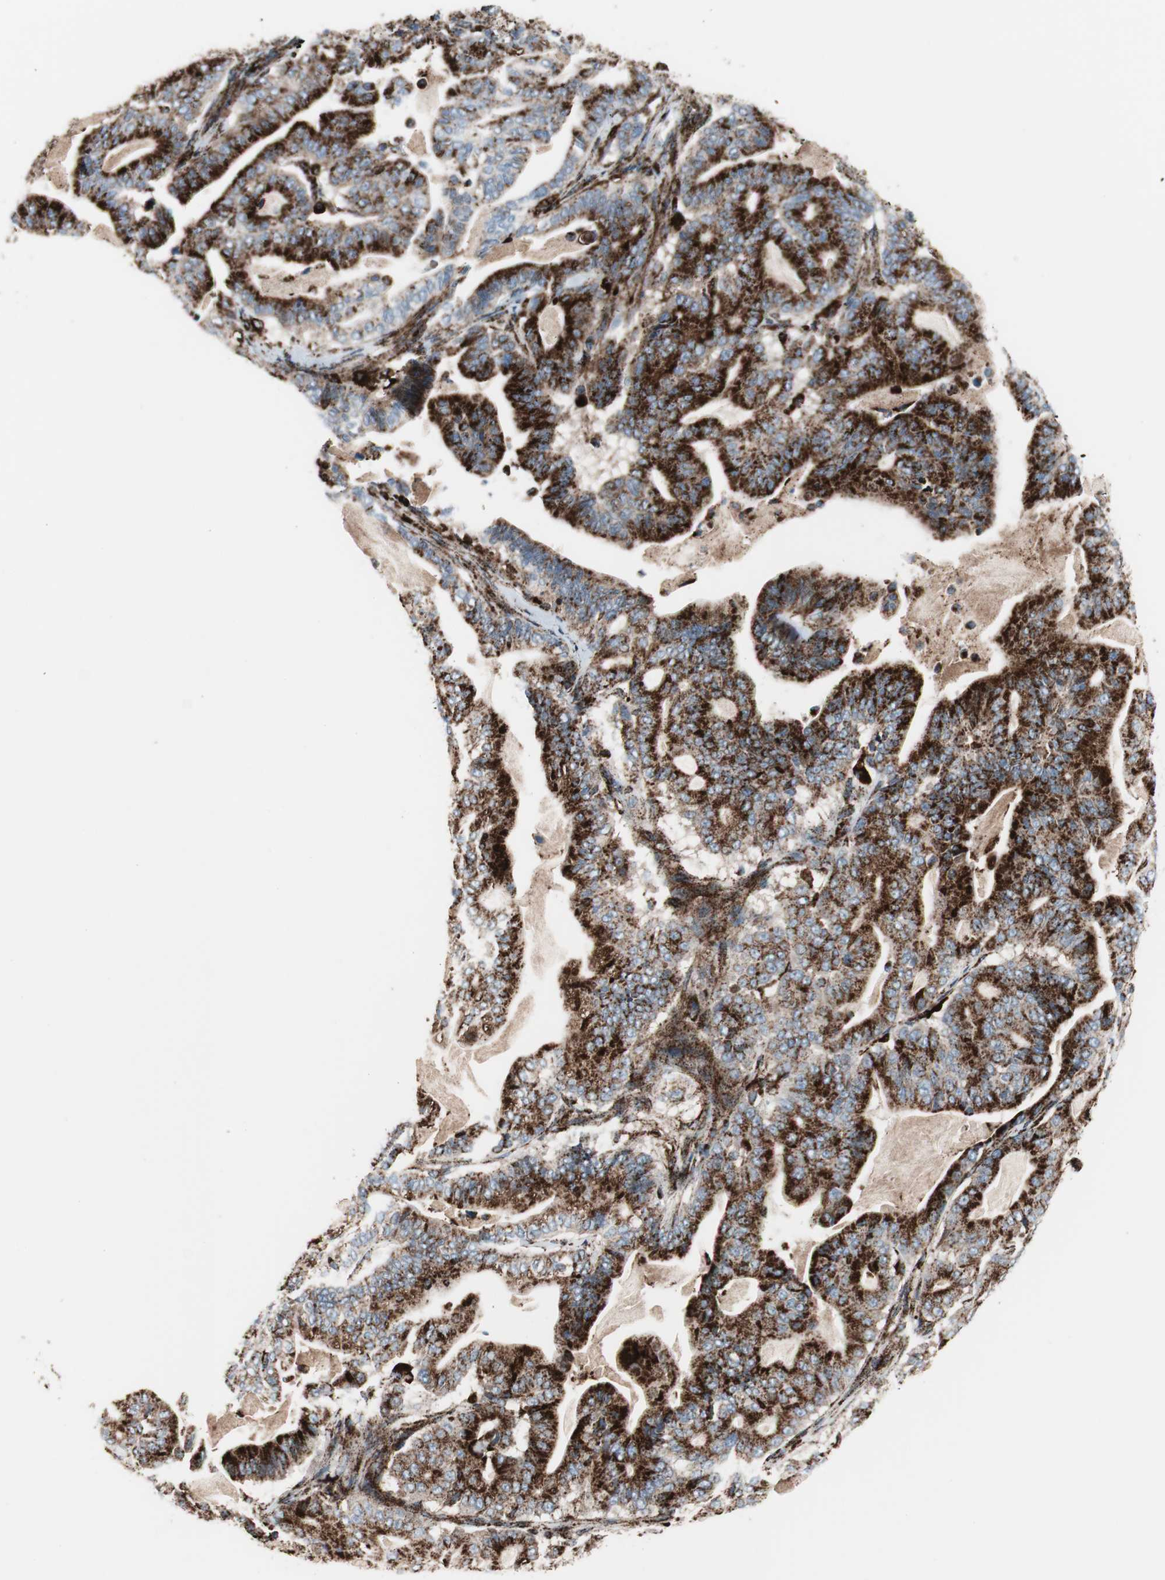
{"staining": {"intensity": "strong", "quantity": ">75%", "location": "cytoplasmic/membranous"}, "tissue": "pancreatic cancer", "cell_type": "Tumor cells", "image_type": "cancer", "snomed": [{"axis": "morphology", "description": "Adenocarcinoma, NOS"}, {"axis": "topography", "description": "Pancreas"}], "caption": "Human adenocarcinoma (pancreatic) stained with a brown dye demonstrates strong cytoplasmic/membranous positive expression in approximately >75% of tumor cells.", "gene": "LAMP1", "patient": {"sex": "male", "age": 63}}